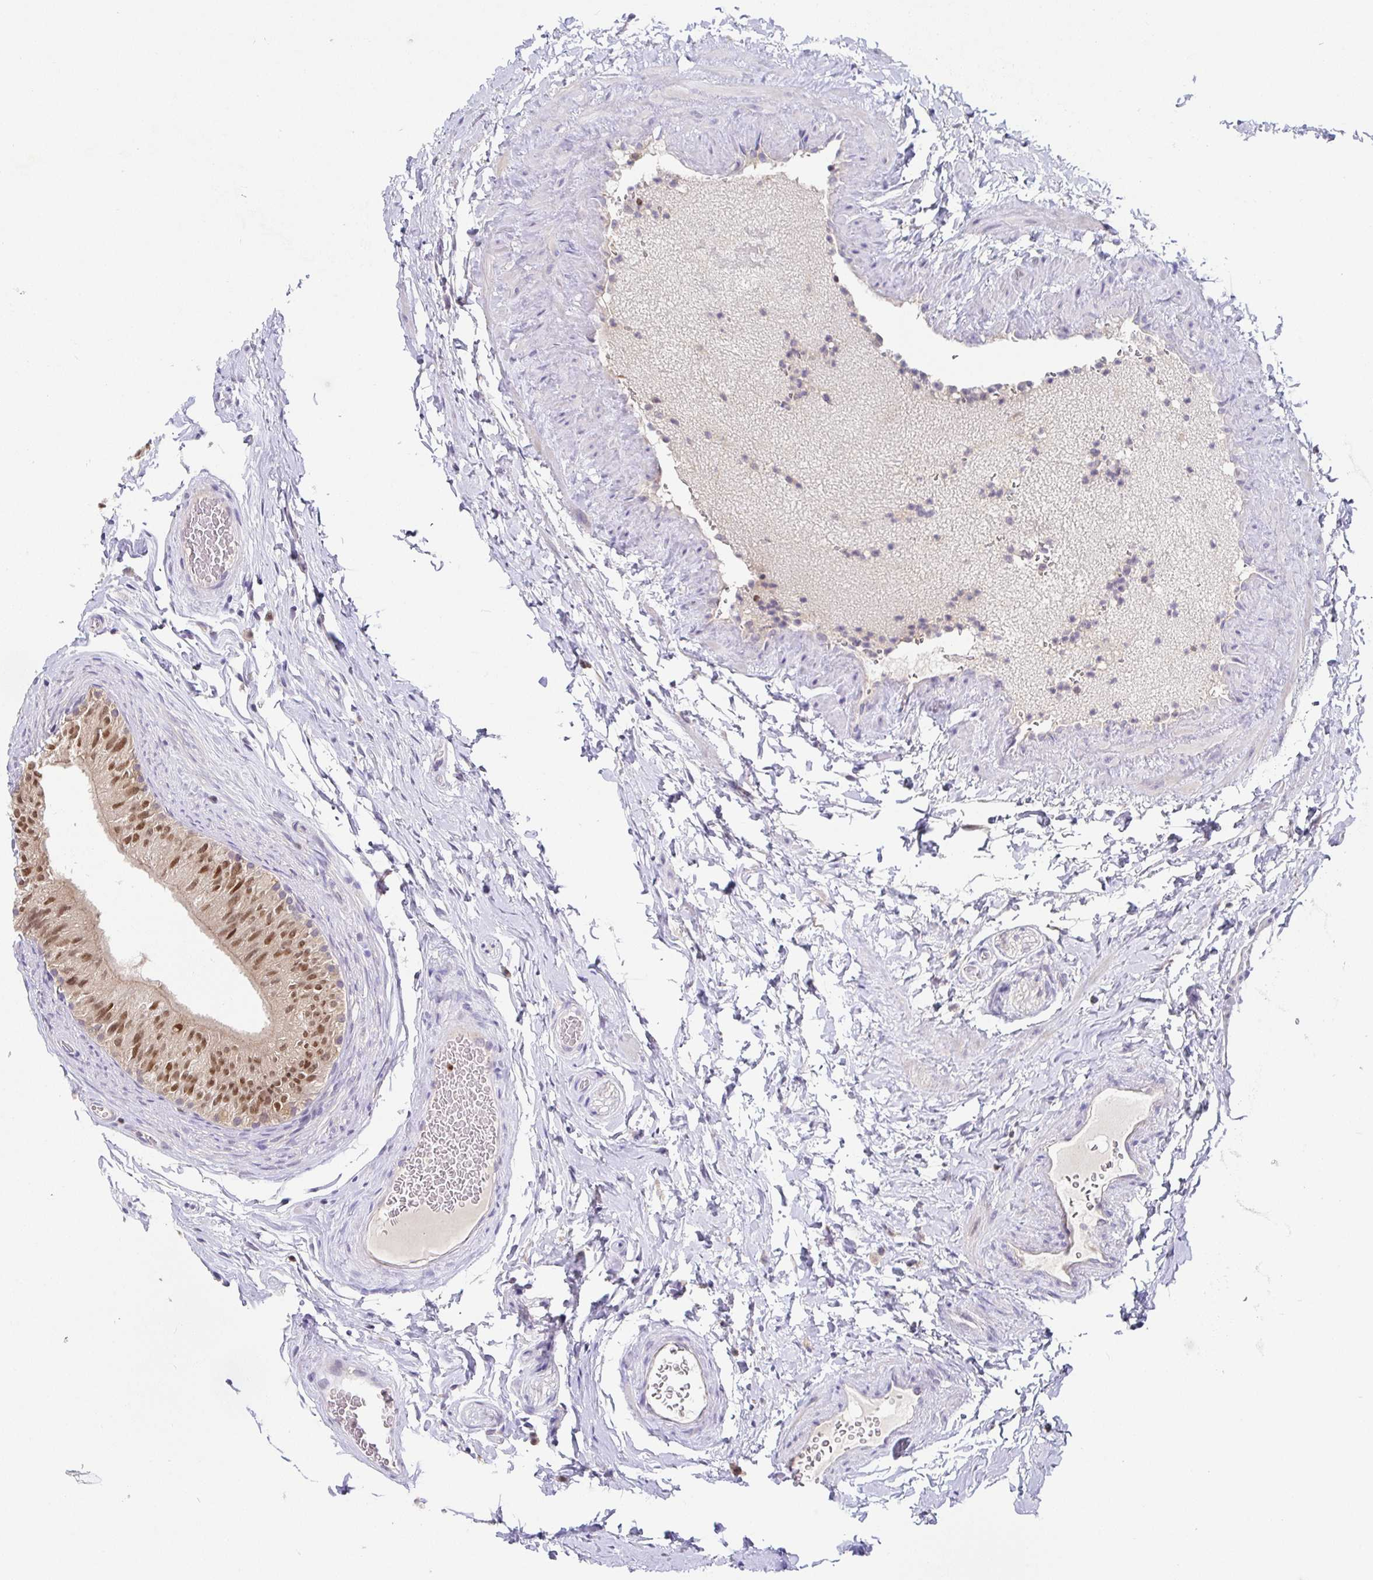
{"staining": {"intensity": "moderate", "quantity": ">75%", "location": "nuclear"}, "tissue": "epididymis", "cell_type": "Glandular cells", "image_type": "normal", "snomed": [{"axis": "morphology", "description": "Normal tissue, NOS"}, {"axis": "topography", "description": "Epididymis, spermatic cord, NOS"}, {"axis": "topography", "description": "Epididymis"}], "caption": "Epididymis stained for a protein displays moderate nuclear positivity in glandular cells.", "gene": "SATB1", "patient": {"sex": "male", "age": 31}}